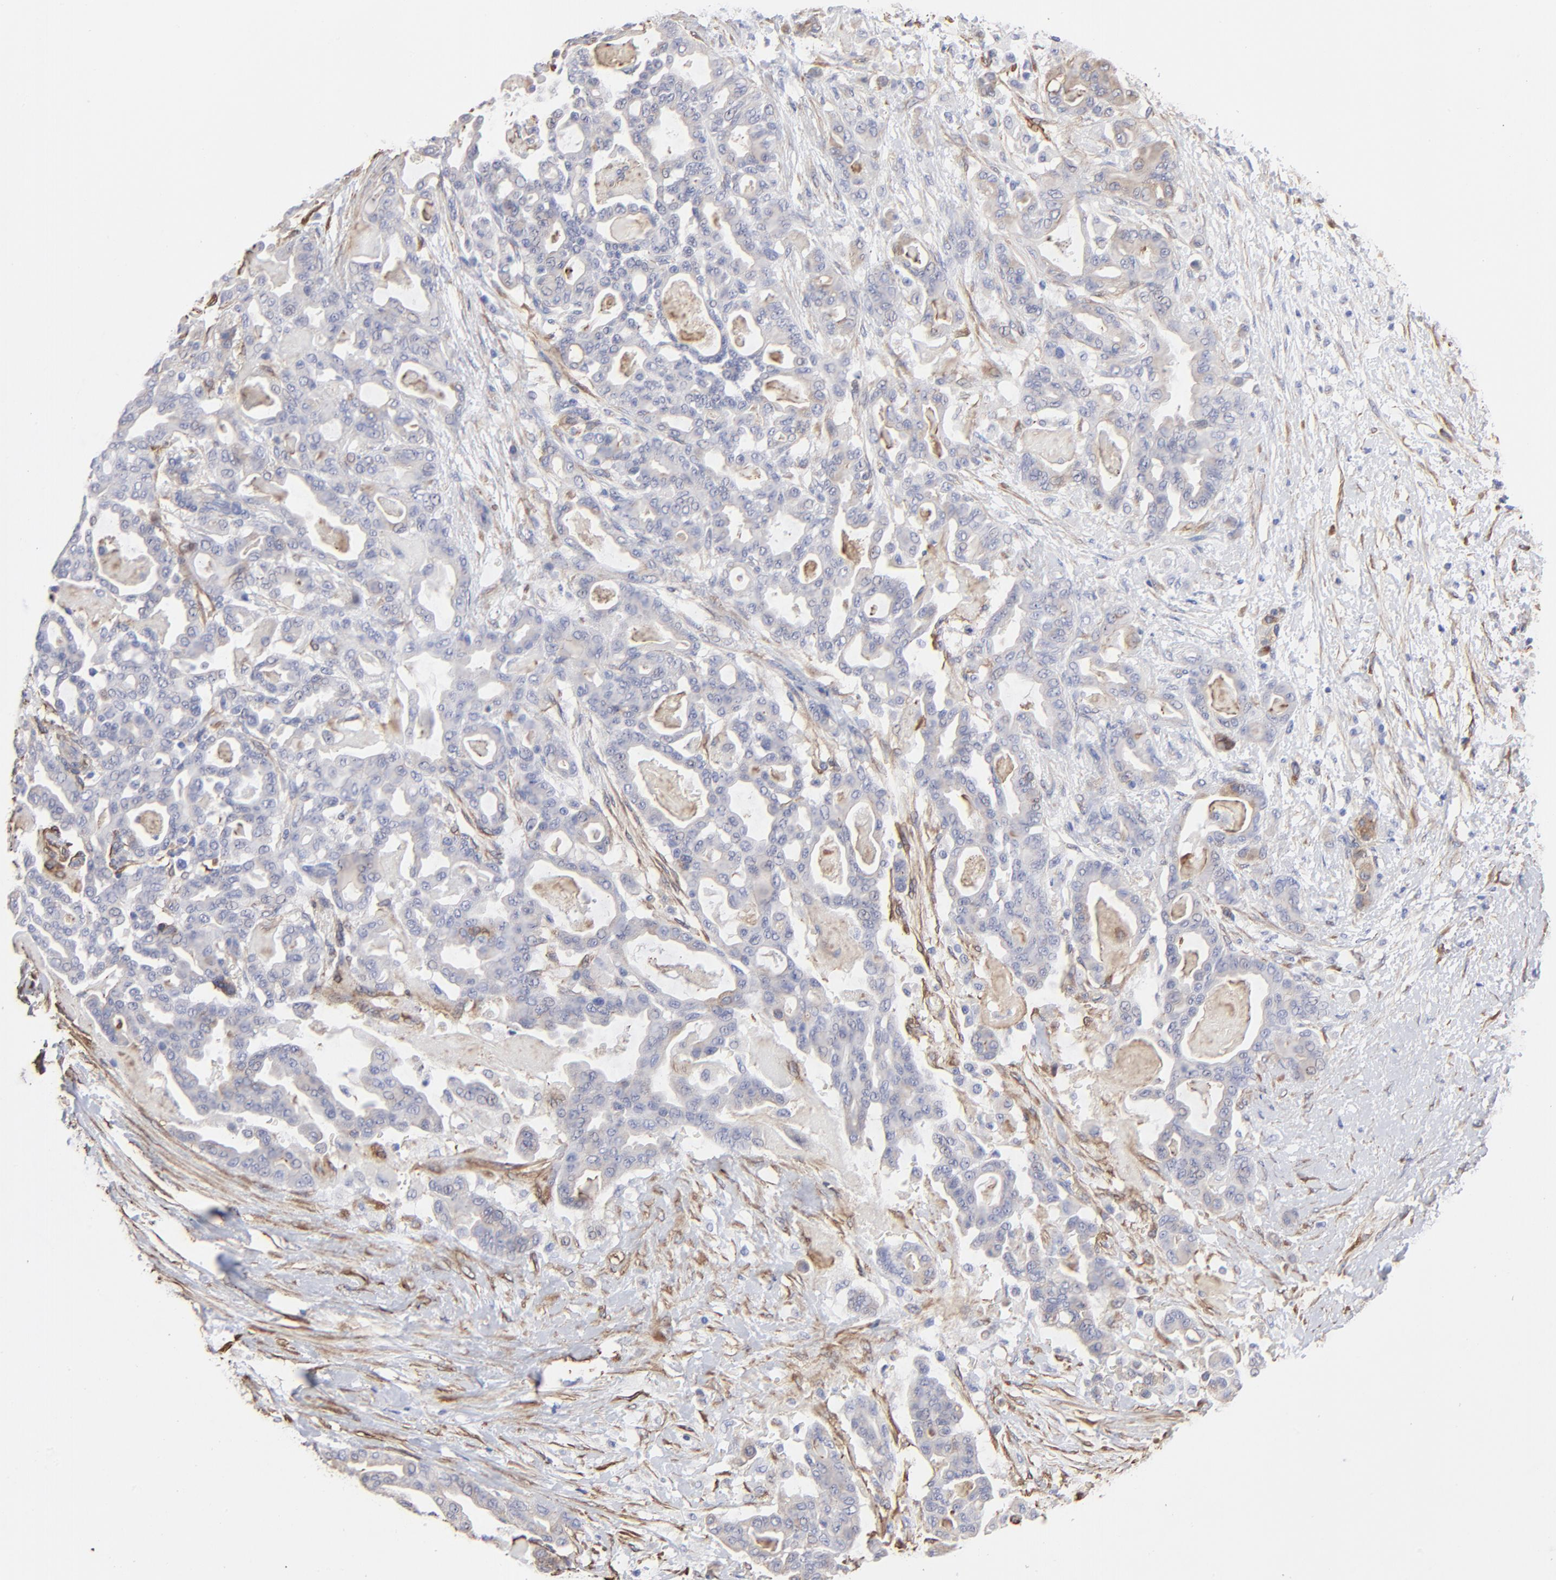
{"staining": {"intensity": "negative", "quantity": "none", "location": "none"}, "tissue": "pancreatic cancer", "cell_type": "Tumor cells", "image_type": "cancer", "snomed": [{"axis": "morphology", "description": "Adenocarcinoma, NOS"}, {"axis": "topography", "description": "Pancreas"}], "caption": "Immunohistochemistry of human pancreatic cancer (adenocarcinoma) shows no staining in tumor cells. The staining is performed using DAB brown chromogen with nuclei counter-stained in using hematoxylin.", "gene": "CILP", "patient": {"sex": "male", "age": 63}}